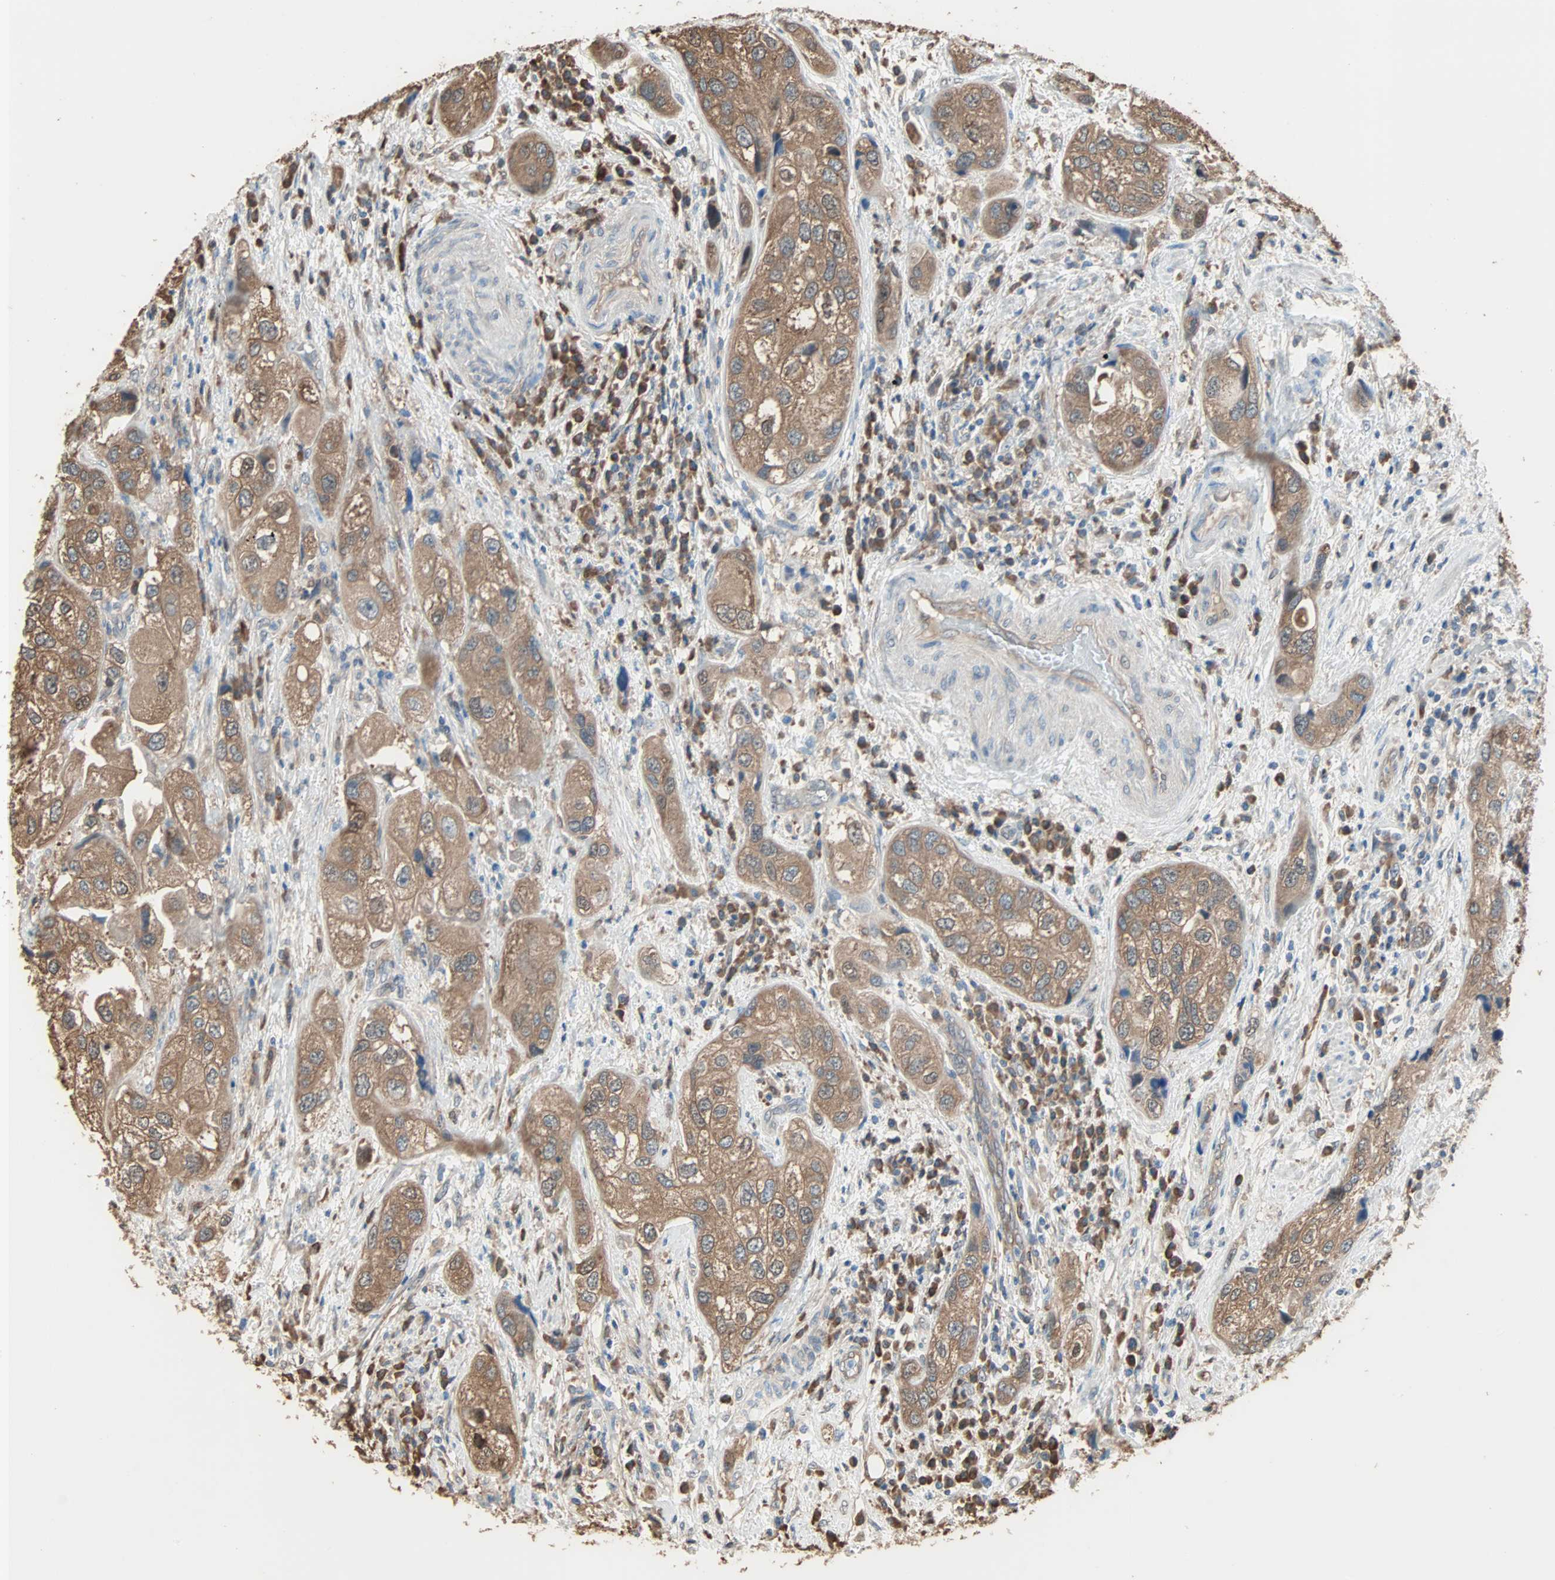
{"staining": {"intensity": "moderate", "quantity": ">75%", "location": "cytoplasmic/membranous"}, "tissue": "urothelial cancer", "cell_type": "Tumor cells", "image_type": "cancer", "snomed": [{"axis": "morphology", "description": "Urothelial carcinoma, High grade"}, {"axis": "topography", "description": "Urinary bladder"}], "caption": "Immunohistochemistry histopathology image of urothelial cancer stained for a protein (brown), which displays medium levels of moderate cytoplasmic/membranous positivity in about >75% of tumor cells.", "gene": "PRDX1", "patient": {"sex": "female", "age": 64}}